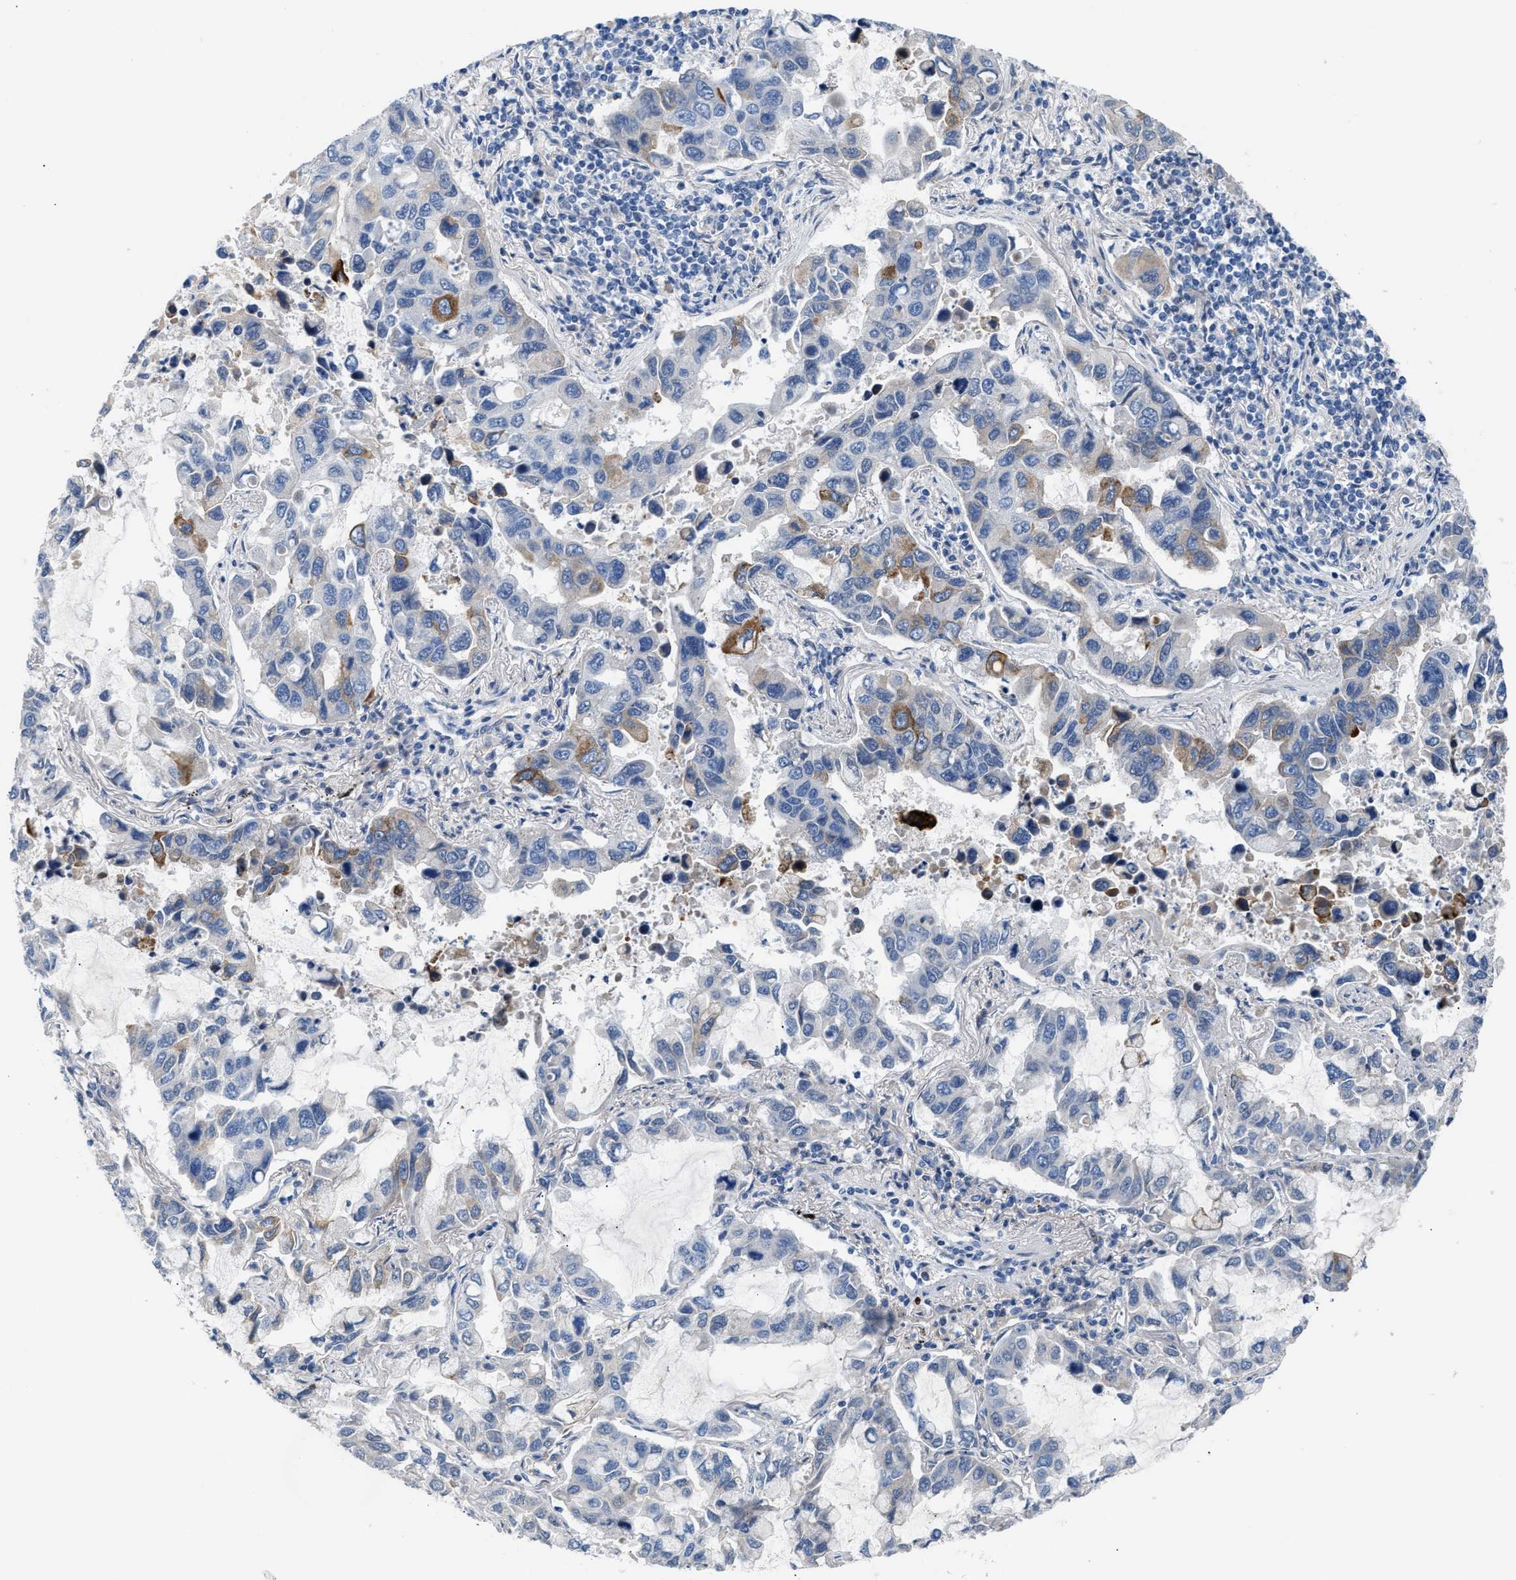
{"staining": {"intensity": "moderate", "quantity": "<25%", "location": "cytoplasmic/membranous"}, "tissue": "lung cancer", "cell_type": "Tumor cells", "image_type": "cancer", "snomed": [{"axis": "morphology", "description": "Adenocarcinoma, NOS"}, {"axis": "topography", "description": "Lung"}], "caption": "Moderate cytoplasmic/membranous expression for a protein is identified in about <25% of tumor cells of adenocarcinoma (lung) using IHC.", "gene": "TFPI", "patient": {"sex": "male", "age": 64}}